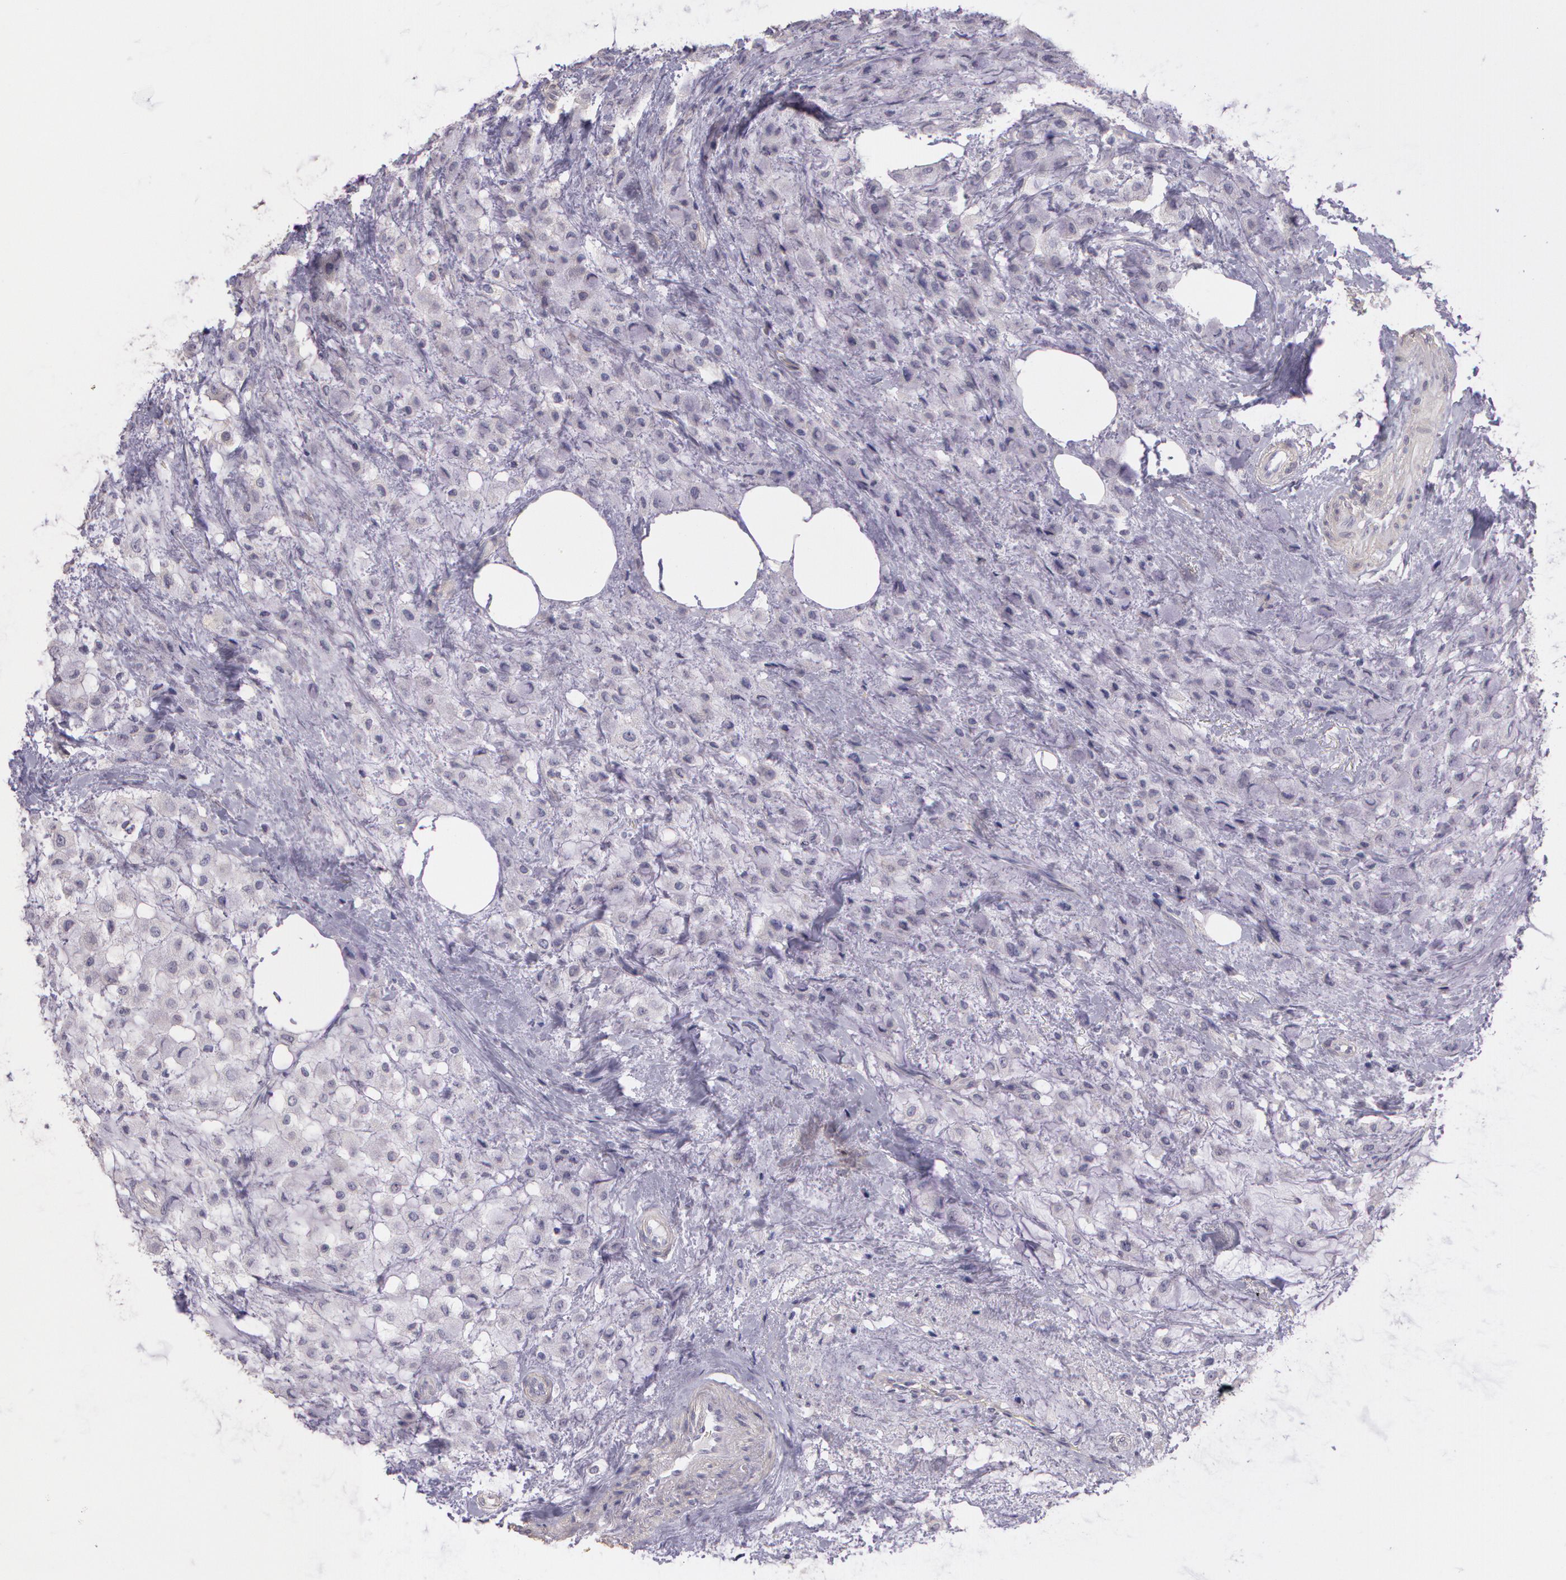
{"staining": {"intensity": "negative", "quantity": "none", "location": "none"}, "tissue": "breast cancer", "cell_type": "Tumor cells", "image_type": "cancer", "snomed": [{"axis": "morphology", "description": "Lobular carcinoma"}, {"axis": "topography", "description": "Breast"}], "caption": "IHC histopathology image of neoplastic tissue: human breast cancer (lobular carcinoma) stained with DAB reveals no significant protein expression in tumor cells.", "gene": "G2E3", "patient": {"sex": "female", "age": 85}}